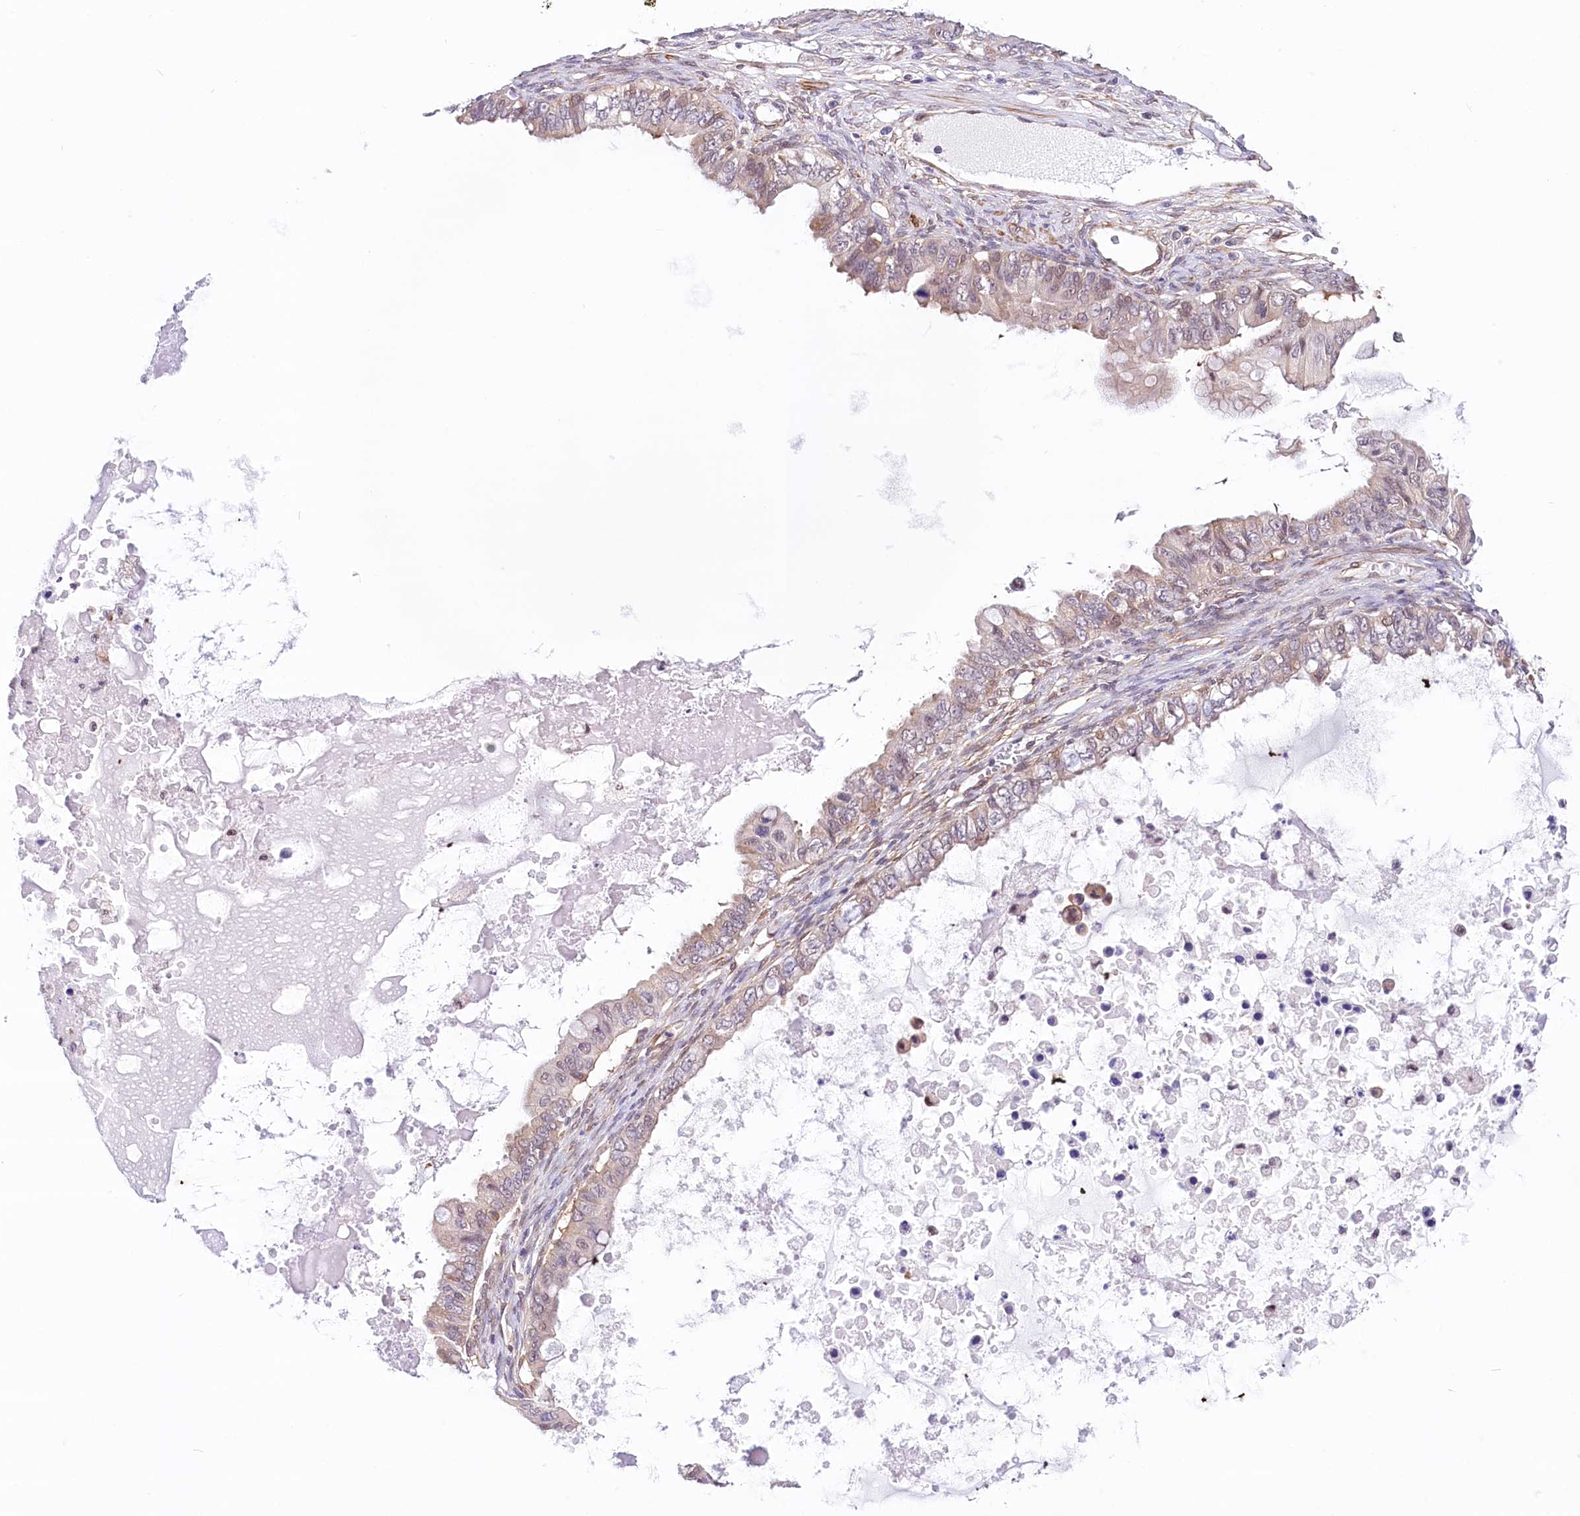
{"staining": {"intensity": "negative", "quantity": "none", "location": "none"}, "tissue": "ovarian cancer", "cell_type": "Tumor cells", "image_type": "cancer", "snomed": [{"axis": "morphology", "description": "Cystadenocarcinoma, mucinous, NOS"}, {"axis": "topography", "description": "Ovary"}], "caption": "Tumor cells are negative for brown protein staining in ovarian cancer.", "gene": "PPP2R5B", "patient": {"sex": "female", "age": 80}}